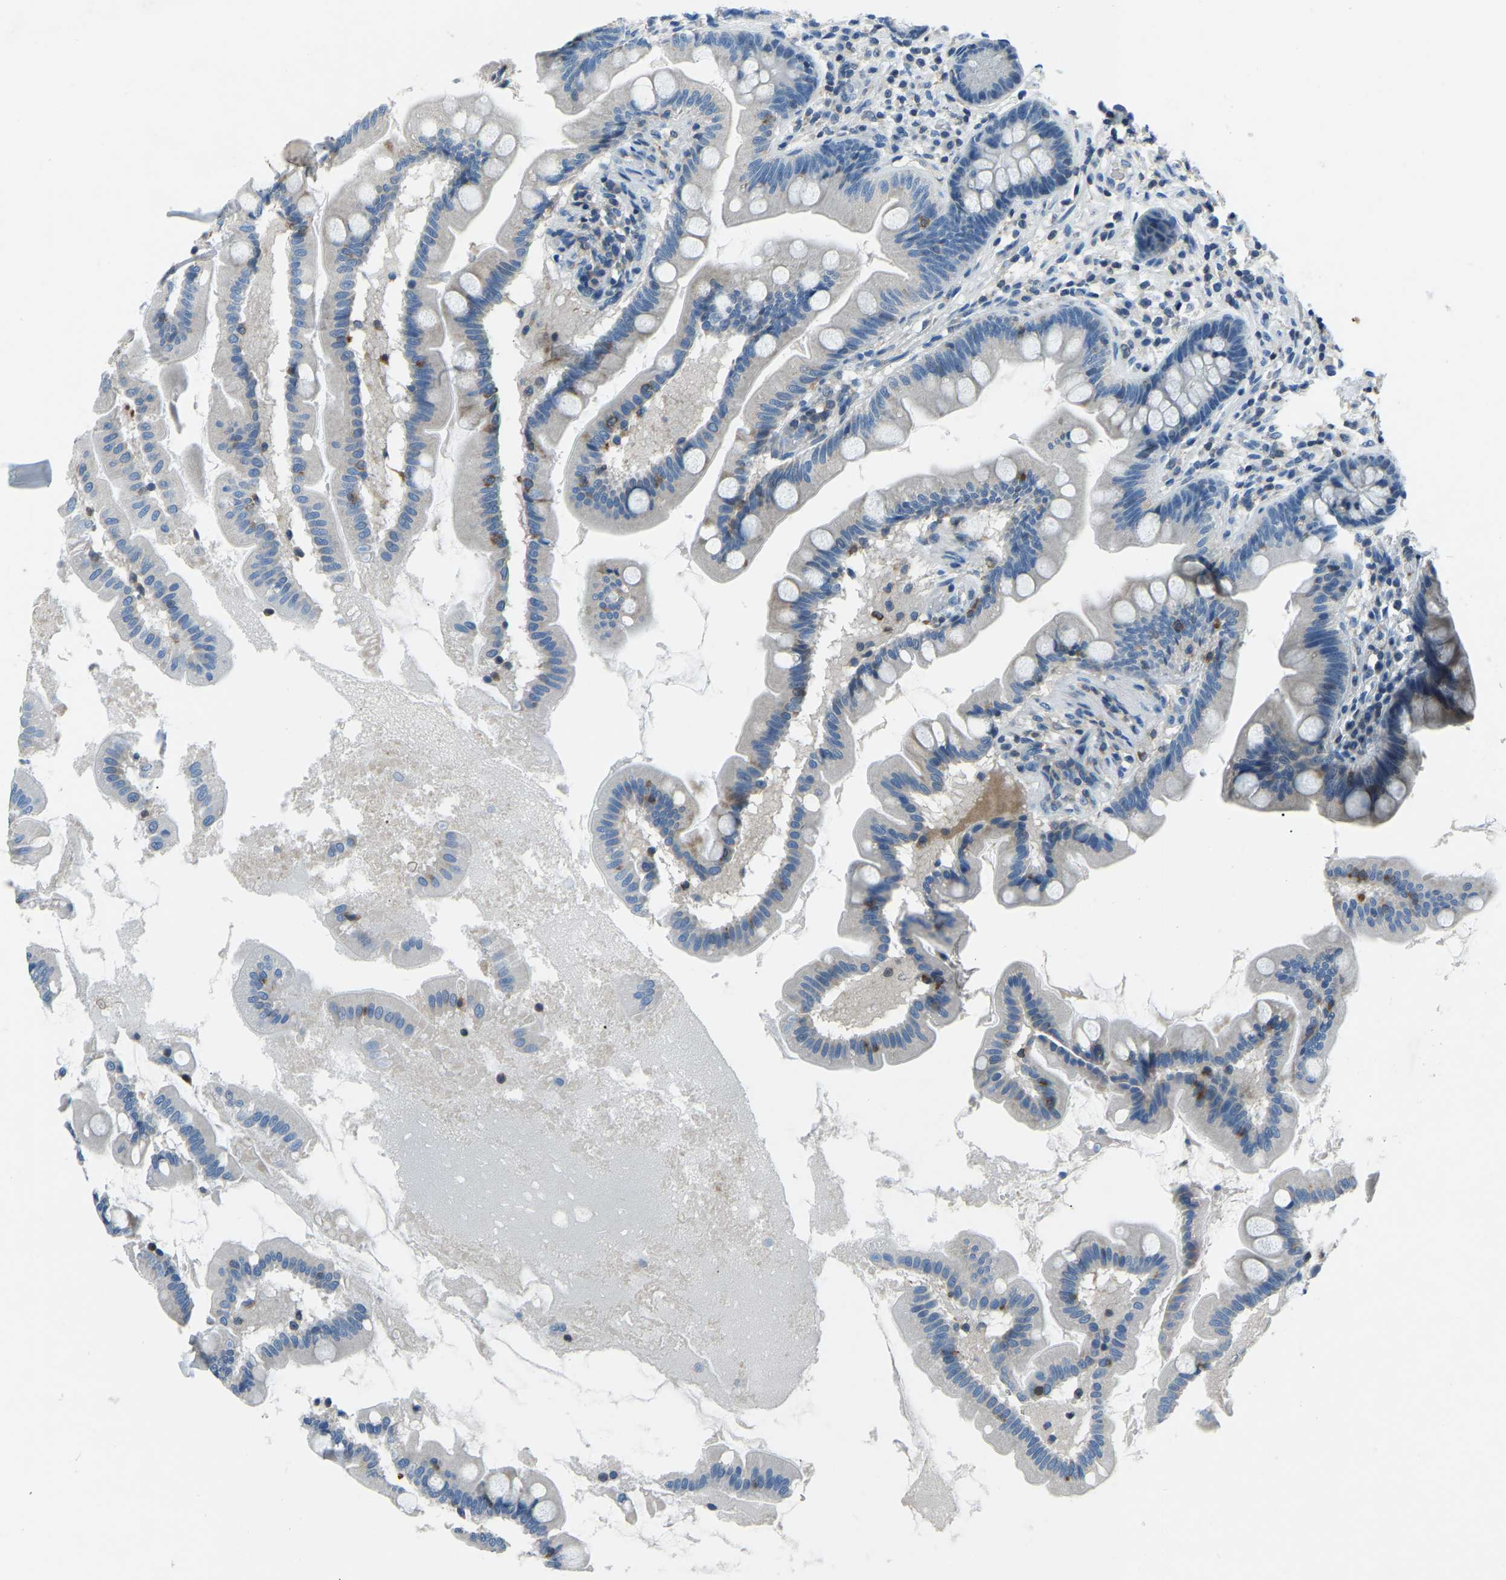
{"staining": {"intensity": "moderate", "quantity": "<25%", "location": "cytoplasmic/membranous"}, "tissue": "small intestine", "cell_type": "Glandular cells", "image_type": "normal", "snomed": [{"axis": "morphology", "description": "Normal tissue, NOS"}, {"axis": "topography", "description": "Small intestine"}], "caption": "IHC micrograph of unremarkable human small intestine stained for a protein (brown), which exhibits low levels of moderate cytoplasmic/membranous staining in about <25% of glandular cells.", "gene": "XIRP1", "patient": {"sex": "female", "age": 56}}